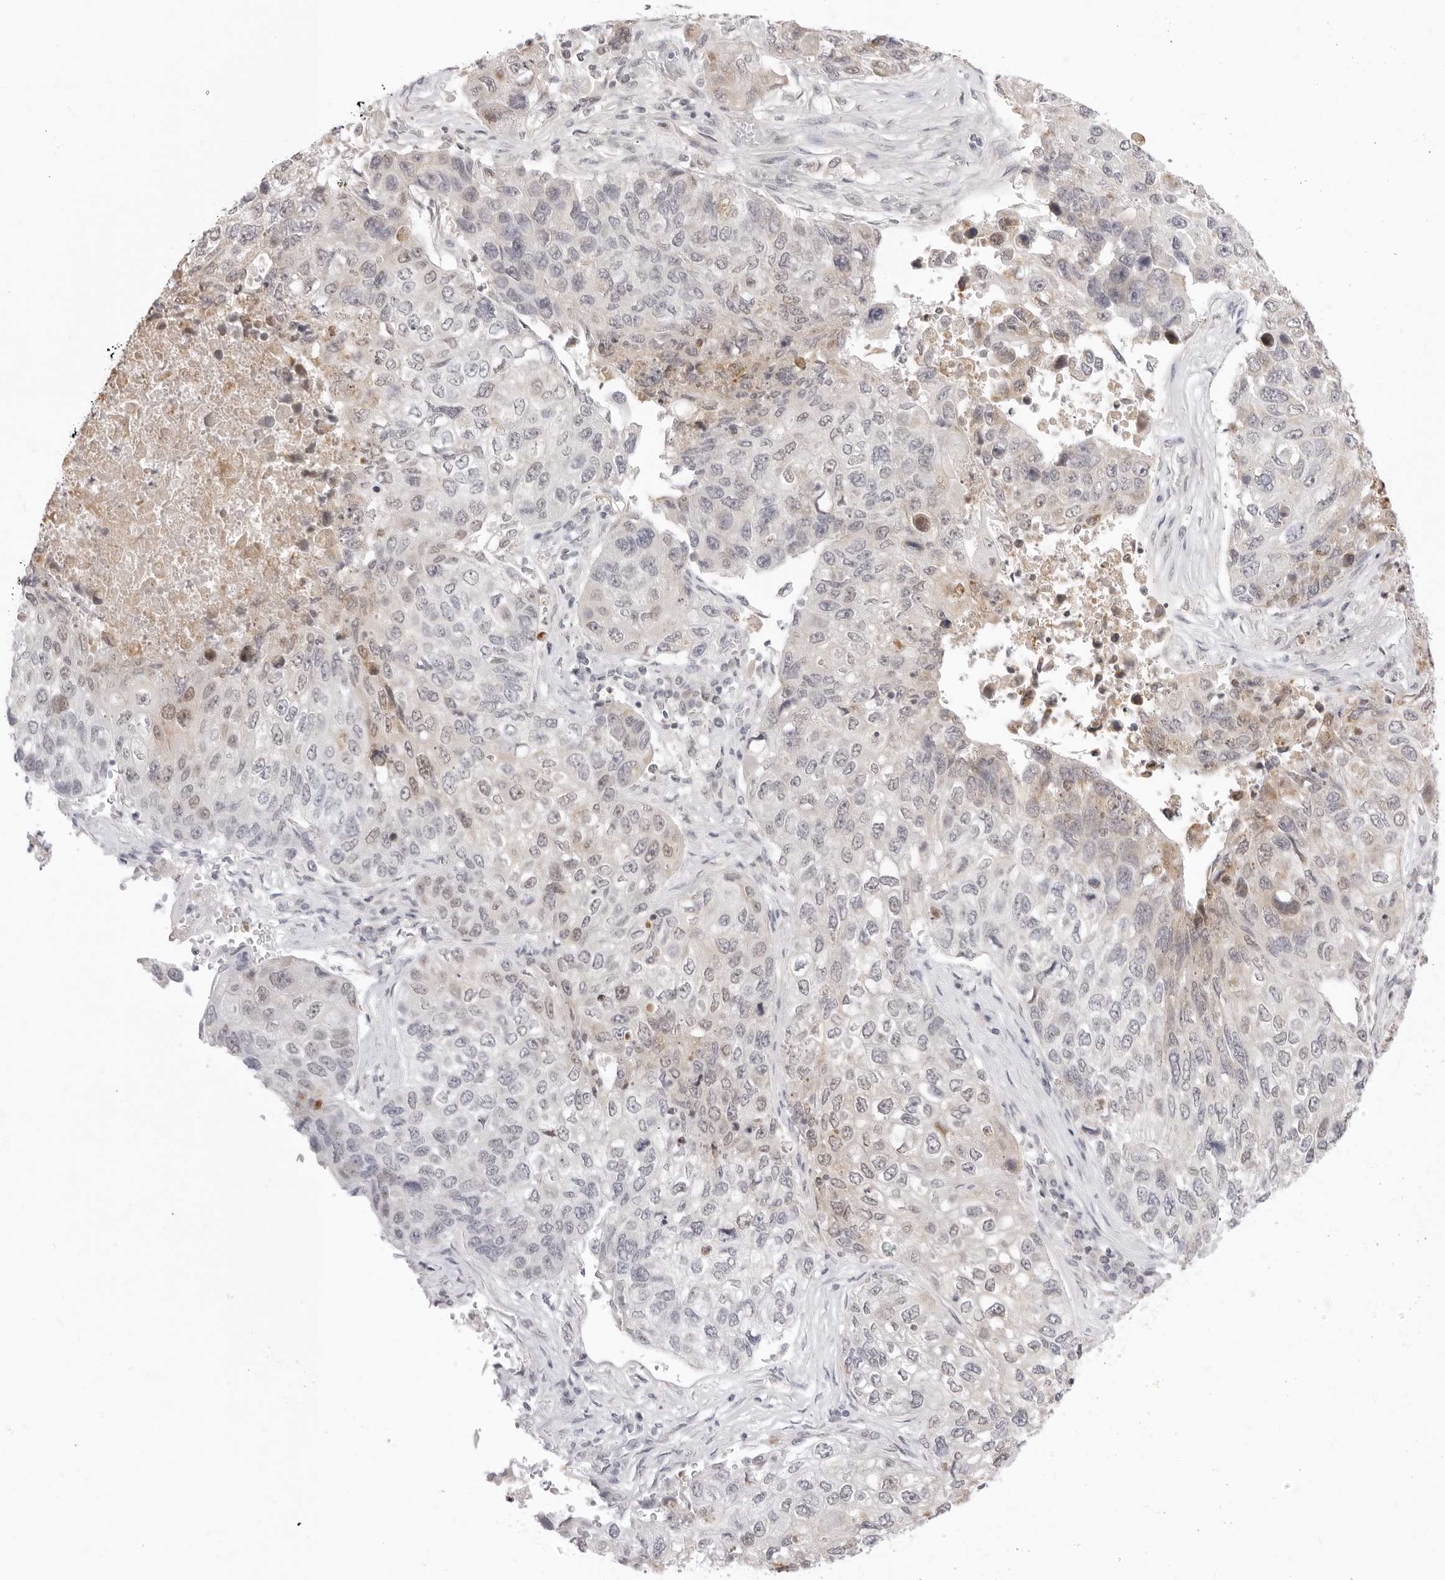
{"staining": {"intensity": "negative", "quantity": "none", "location": "none"}, "tissue": "lung cancer", "cell_type": "Tumor cells", "image_type": "cancer", "snomed": [{"axis": "morphology", "description": "Squamous cell carcinoma, NOS"}, {"axis": "topography", "description": "Lung"}], "caption": "IHC photomicrograph of neoplastic tissue: human lung squamous cell carcinoma stained with DAB (3,3'-diaminobenzidine) exhibits no significant protein staining in tumor cells. (Stains: DAB immunohistochemistry with hematoxylin counter stain, Microscopy: brightfield microscopy at high magnification).", "gene": "FDPS", "patient": {"sex": "male", "age": 61}}